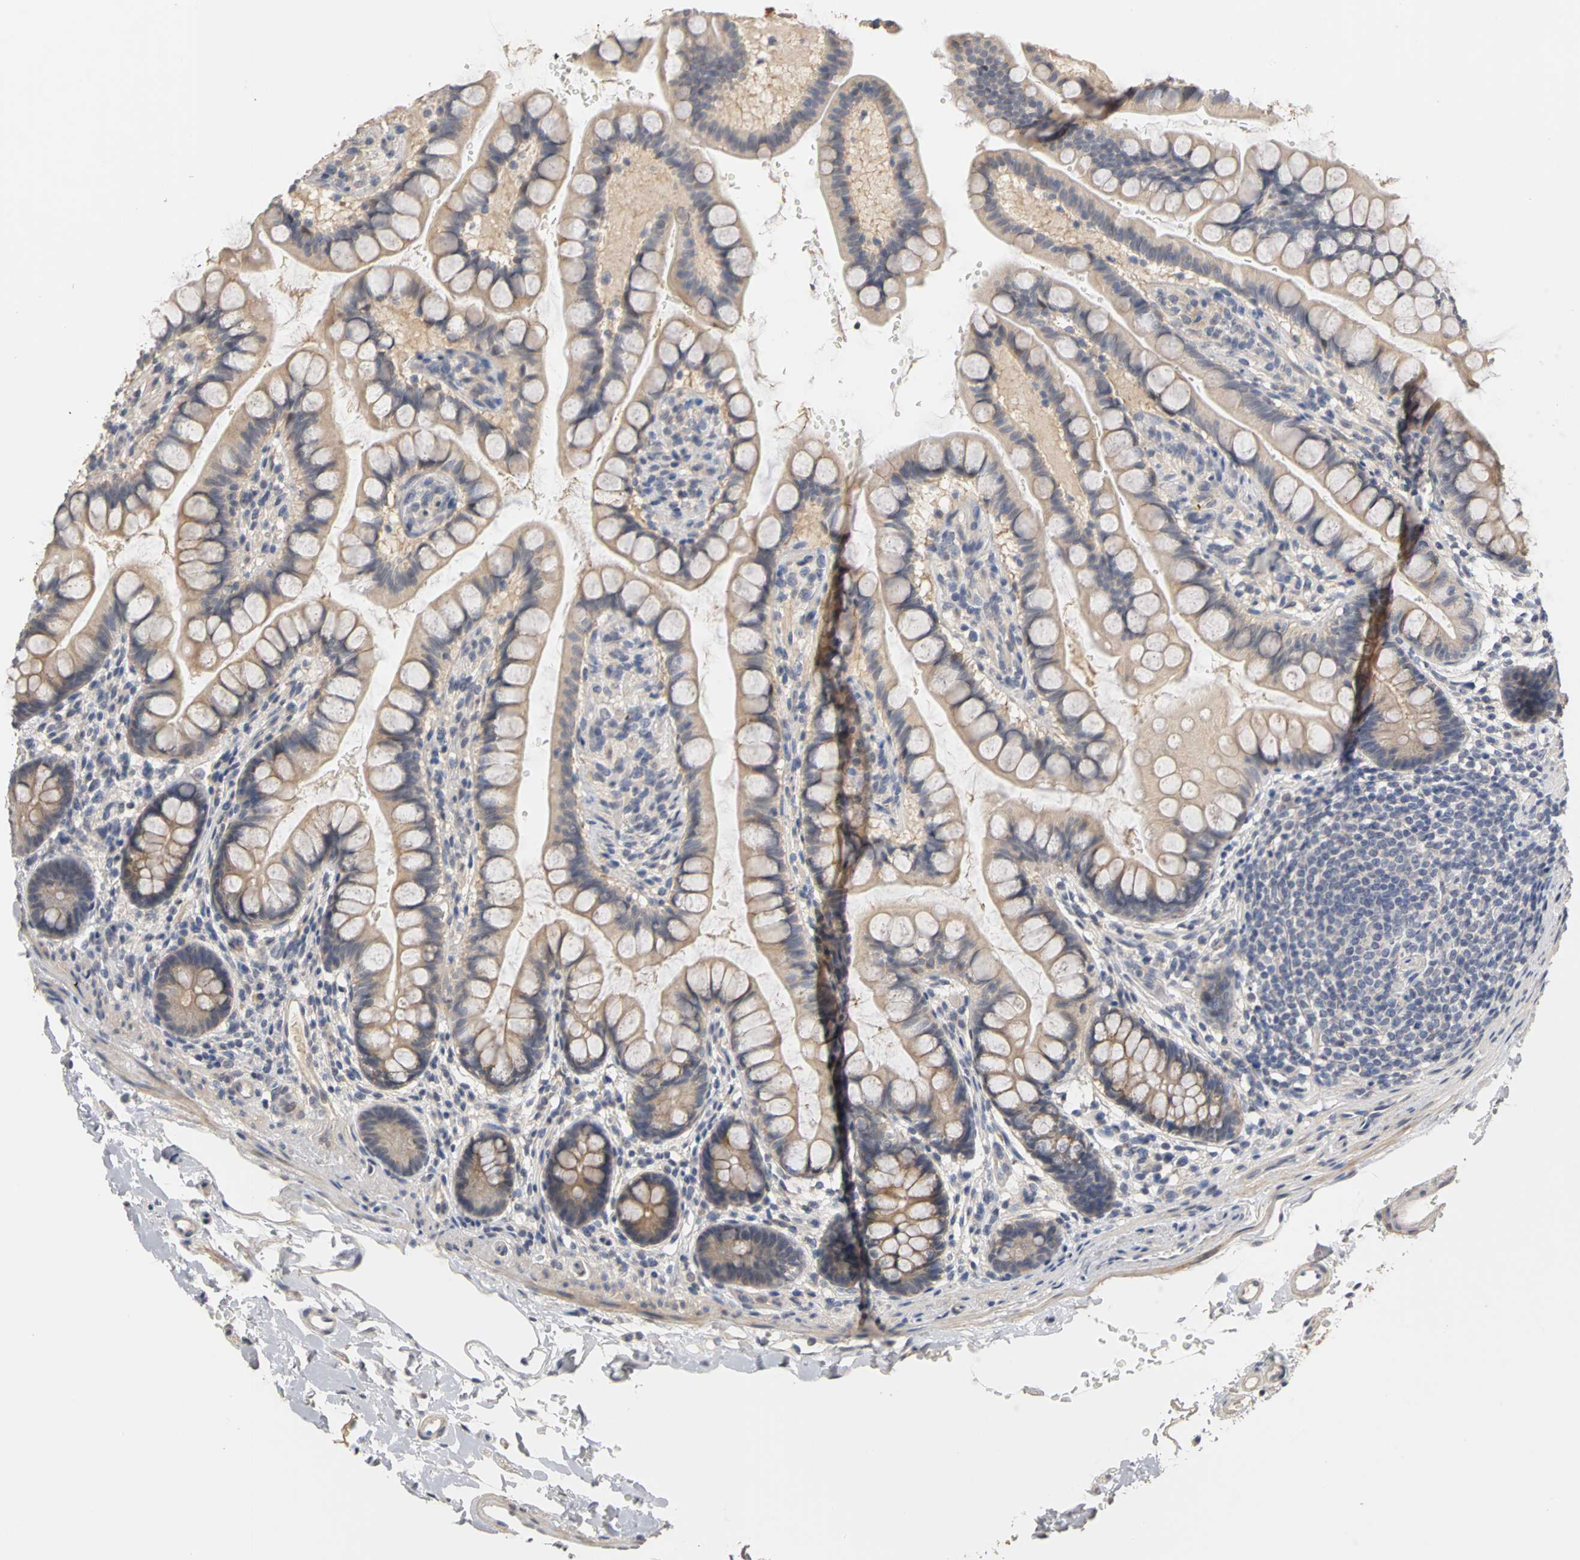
{"staining": {"intensity": "weak", "quantity": ">75%", "location": "cytoplasmic/membranous"}, "tissue": "small intestine", "cell_type": "Glandular cells", "image_type": "normal", "snomed": [{"axis": "morphology", "description": "Normal tissue, NOS"}, {"axis": "topography", "description": "Small intestine"}], "caption": "DAB (3,3'-diaminobenzidine) immunohistochemical staining of normal small intestine reveals weak cytoplasmic/membranous protein expression in approximately >75% of glandular cells.", "gene": "PGR", "patient": {"sex": "female", "age": 58}}